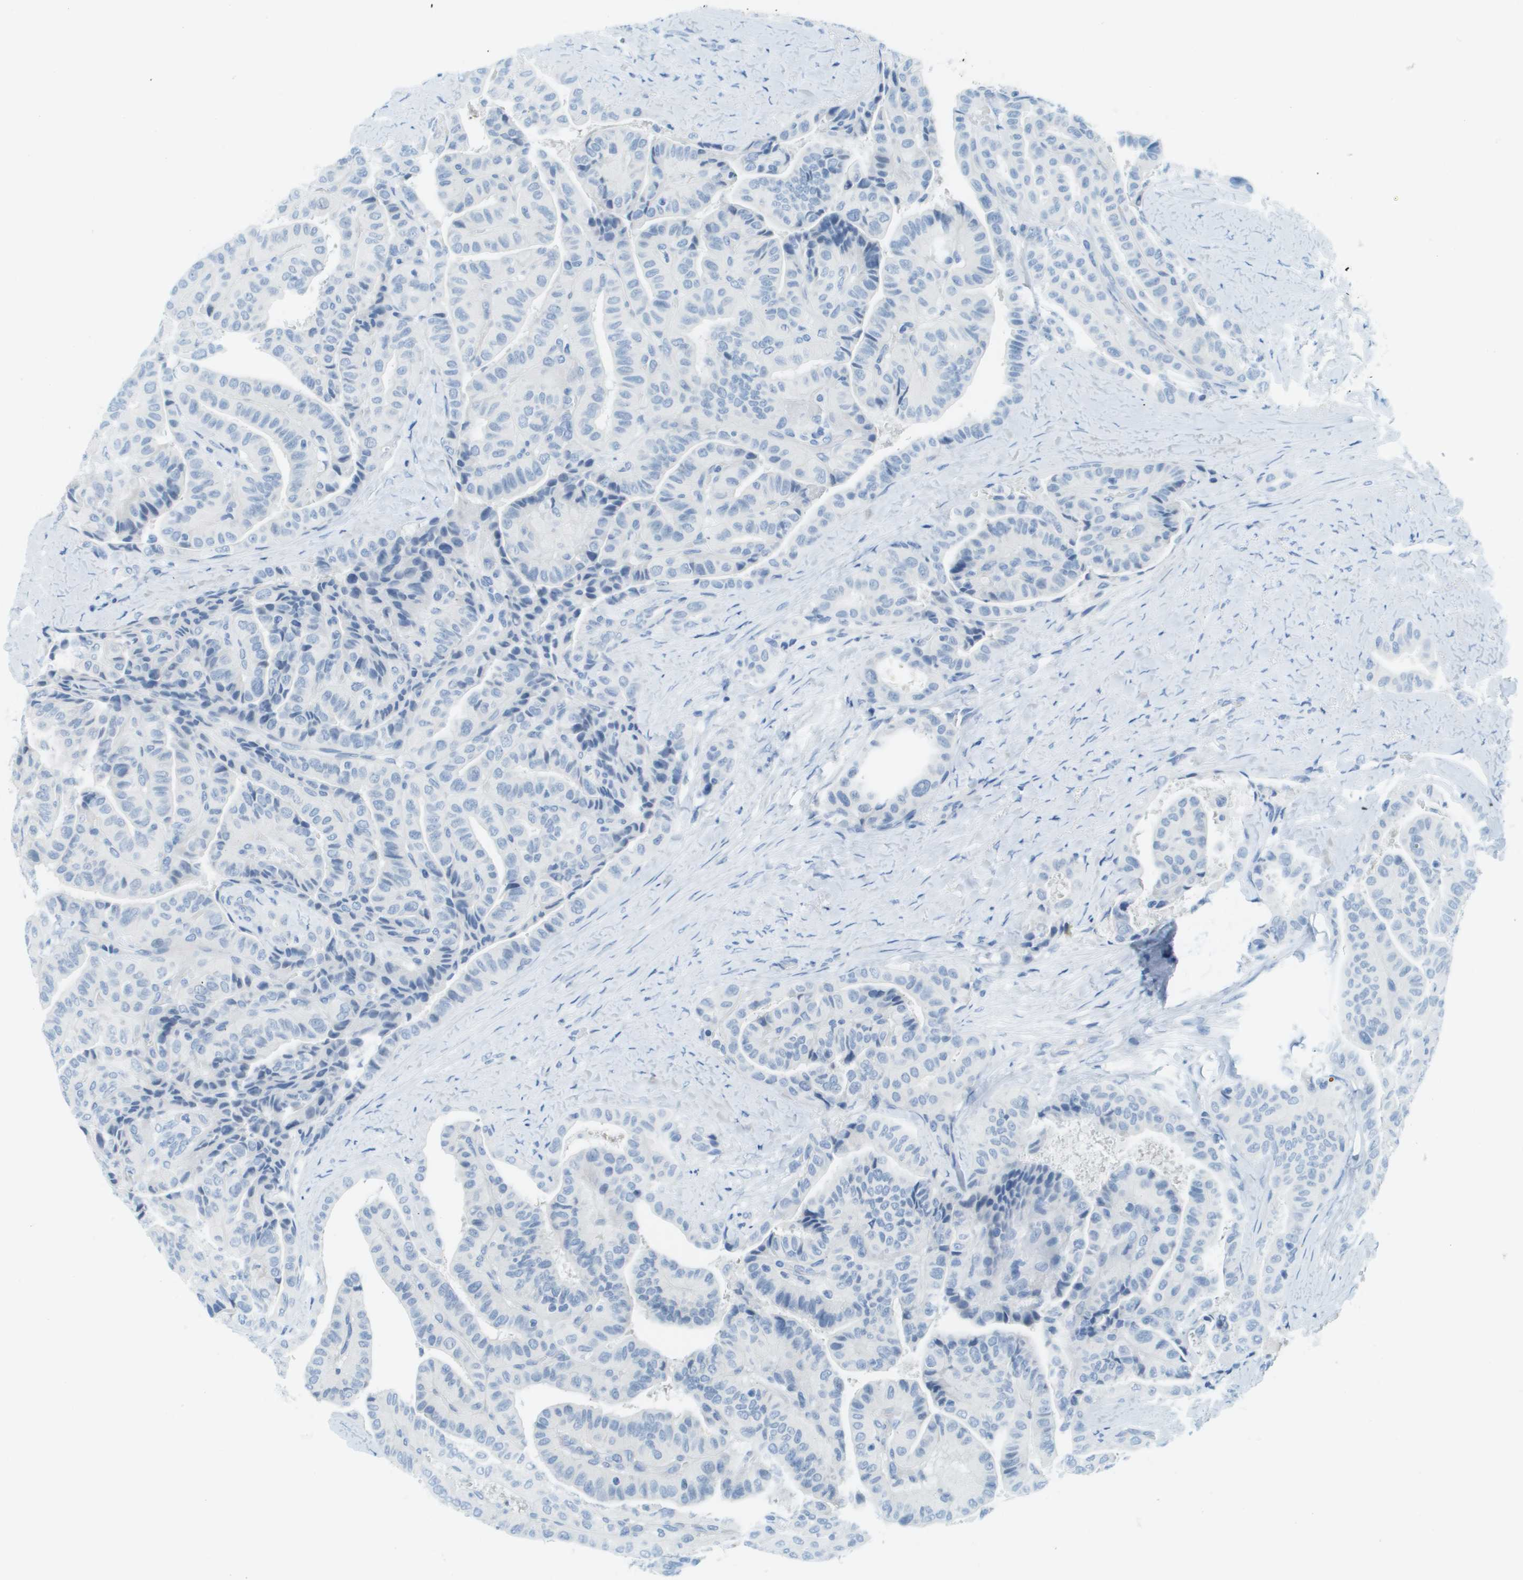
{"staining": {"intensity": "negative", "quantity": "none", "location": "none"}, "tissue": "thyroid cancer", "cell_type": "Tumor cells", "image_type": "cancer", "snomed": [{"axis": "morphology", "description": "Papillary adenocarcinoma, NOS"}, {"axis": "topography", "description": "Thyroid gland"}], "caption": "IHC histopathology image of human thyroid papillary adenocarcinoma stained for a protein (brown), which reveals no expression in tumor cells.", "gene": "CDHR2", "patient": {"sex": "male", "age": 77}}